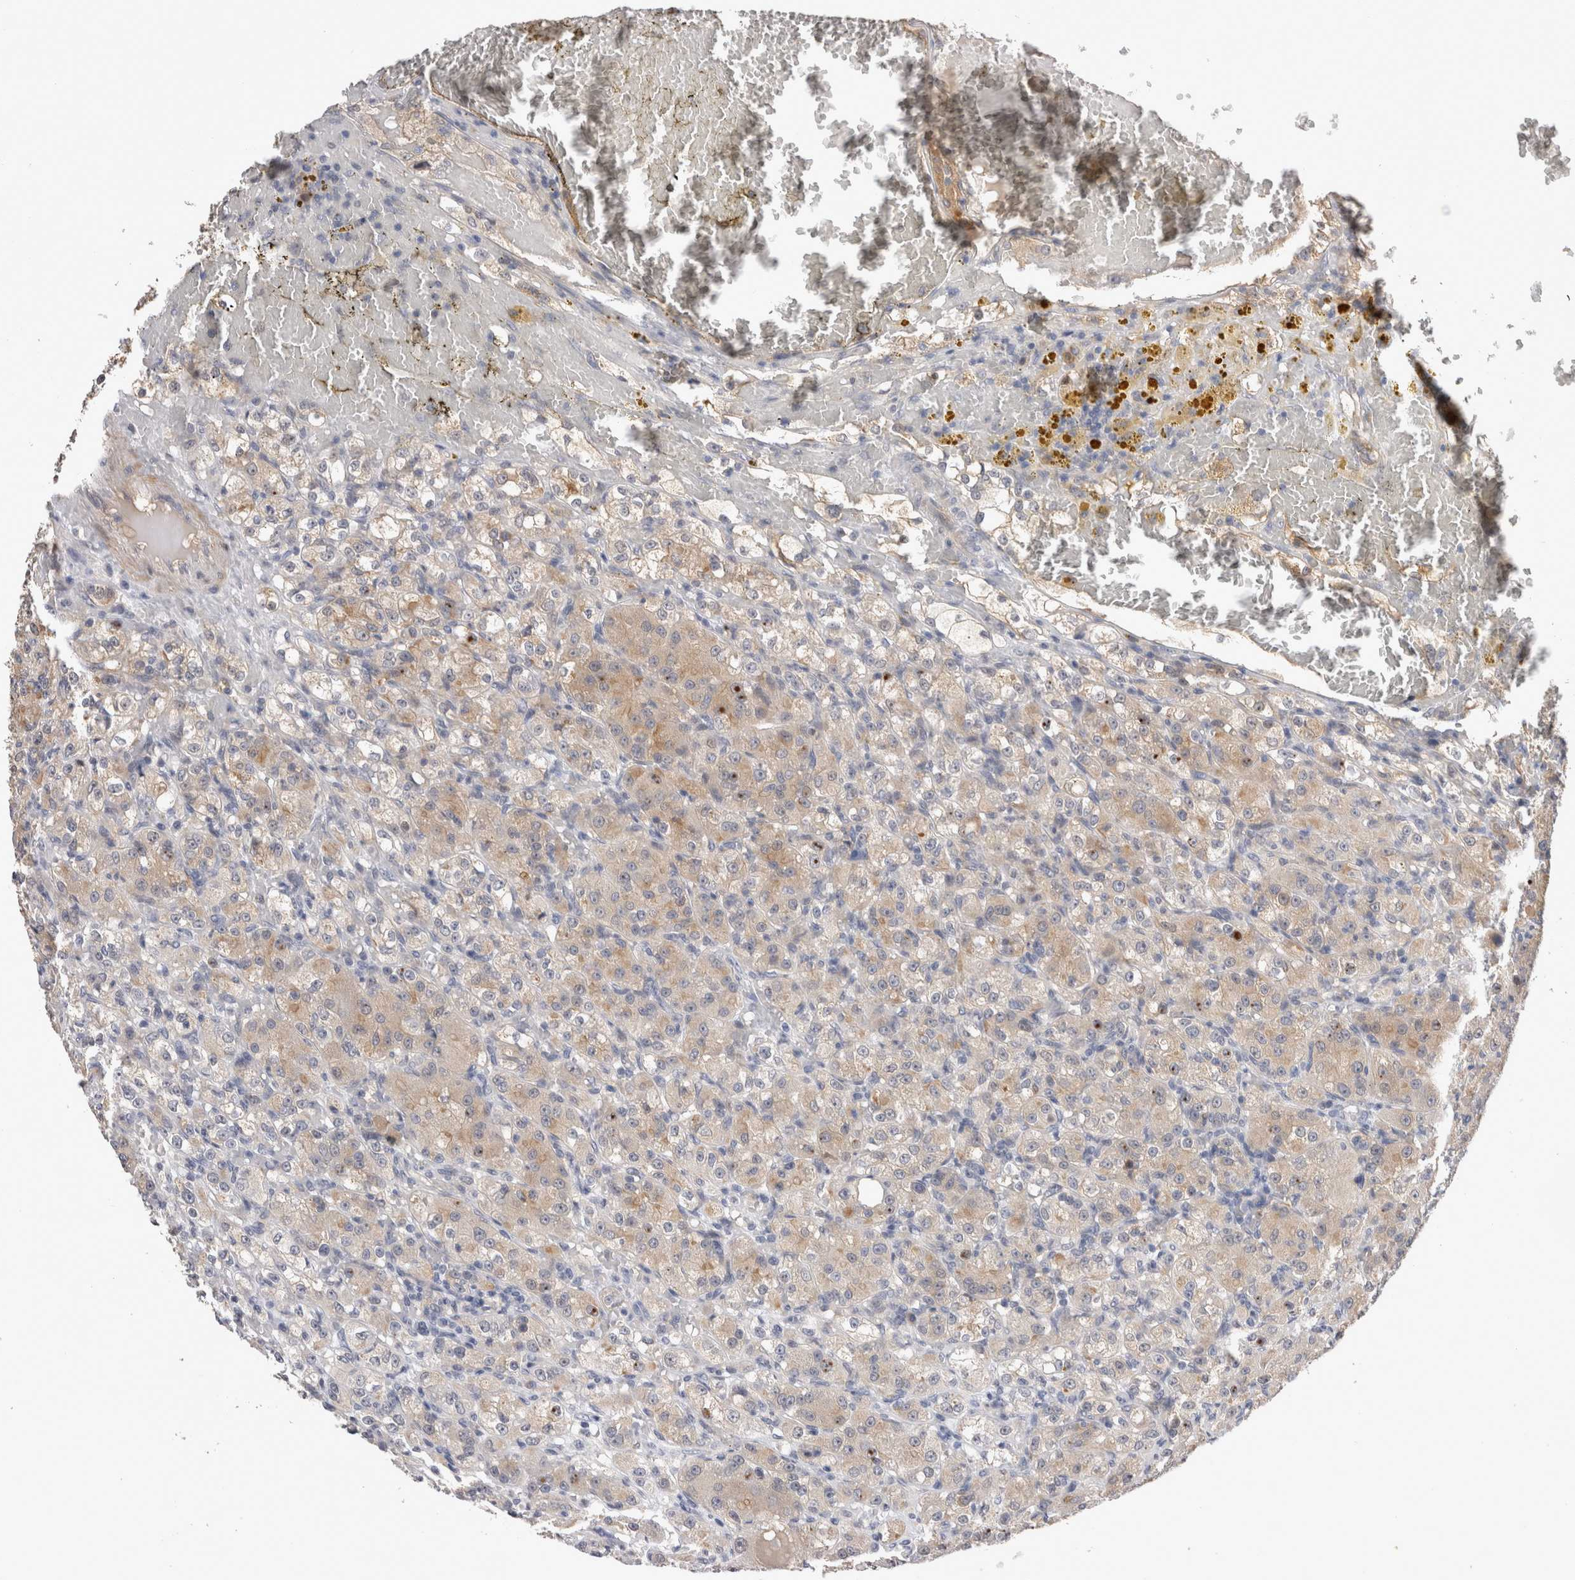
{"staining": {"intensity": "moderate", "quantity": "25%-75%", "location": "cytoplasmic/membranous"}, "tissue": "renal cancer", "cell_type": "Tumor cells", "image_type": "cancer", "snomed": [{"axis": "morphology", "description": "Normal tissue, NOS"}, {"axis": "morphology", "description": "Adenocarcinoma, NOS"}, {"axis": "topography", "description": "Kidney"}], "caption": "A medium amount of moderate cytoplasmic/membranous expression is identified in about 25%-75% of tumor cells in adenocarcinoma (renal) tissue.", "gene": "CRYBG1", "patient": {"sex": "male", "age": 61}}